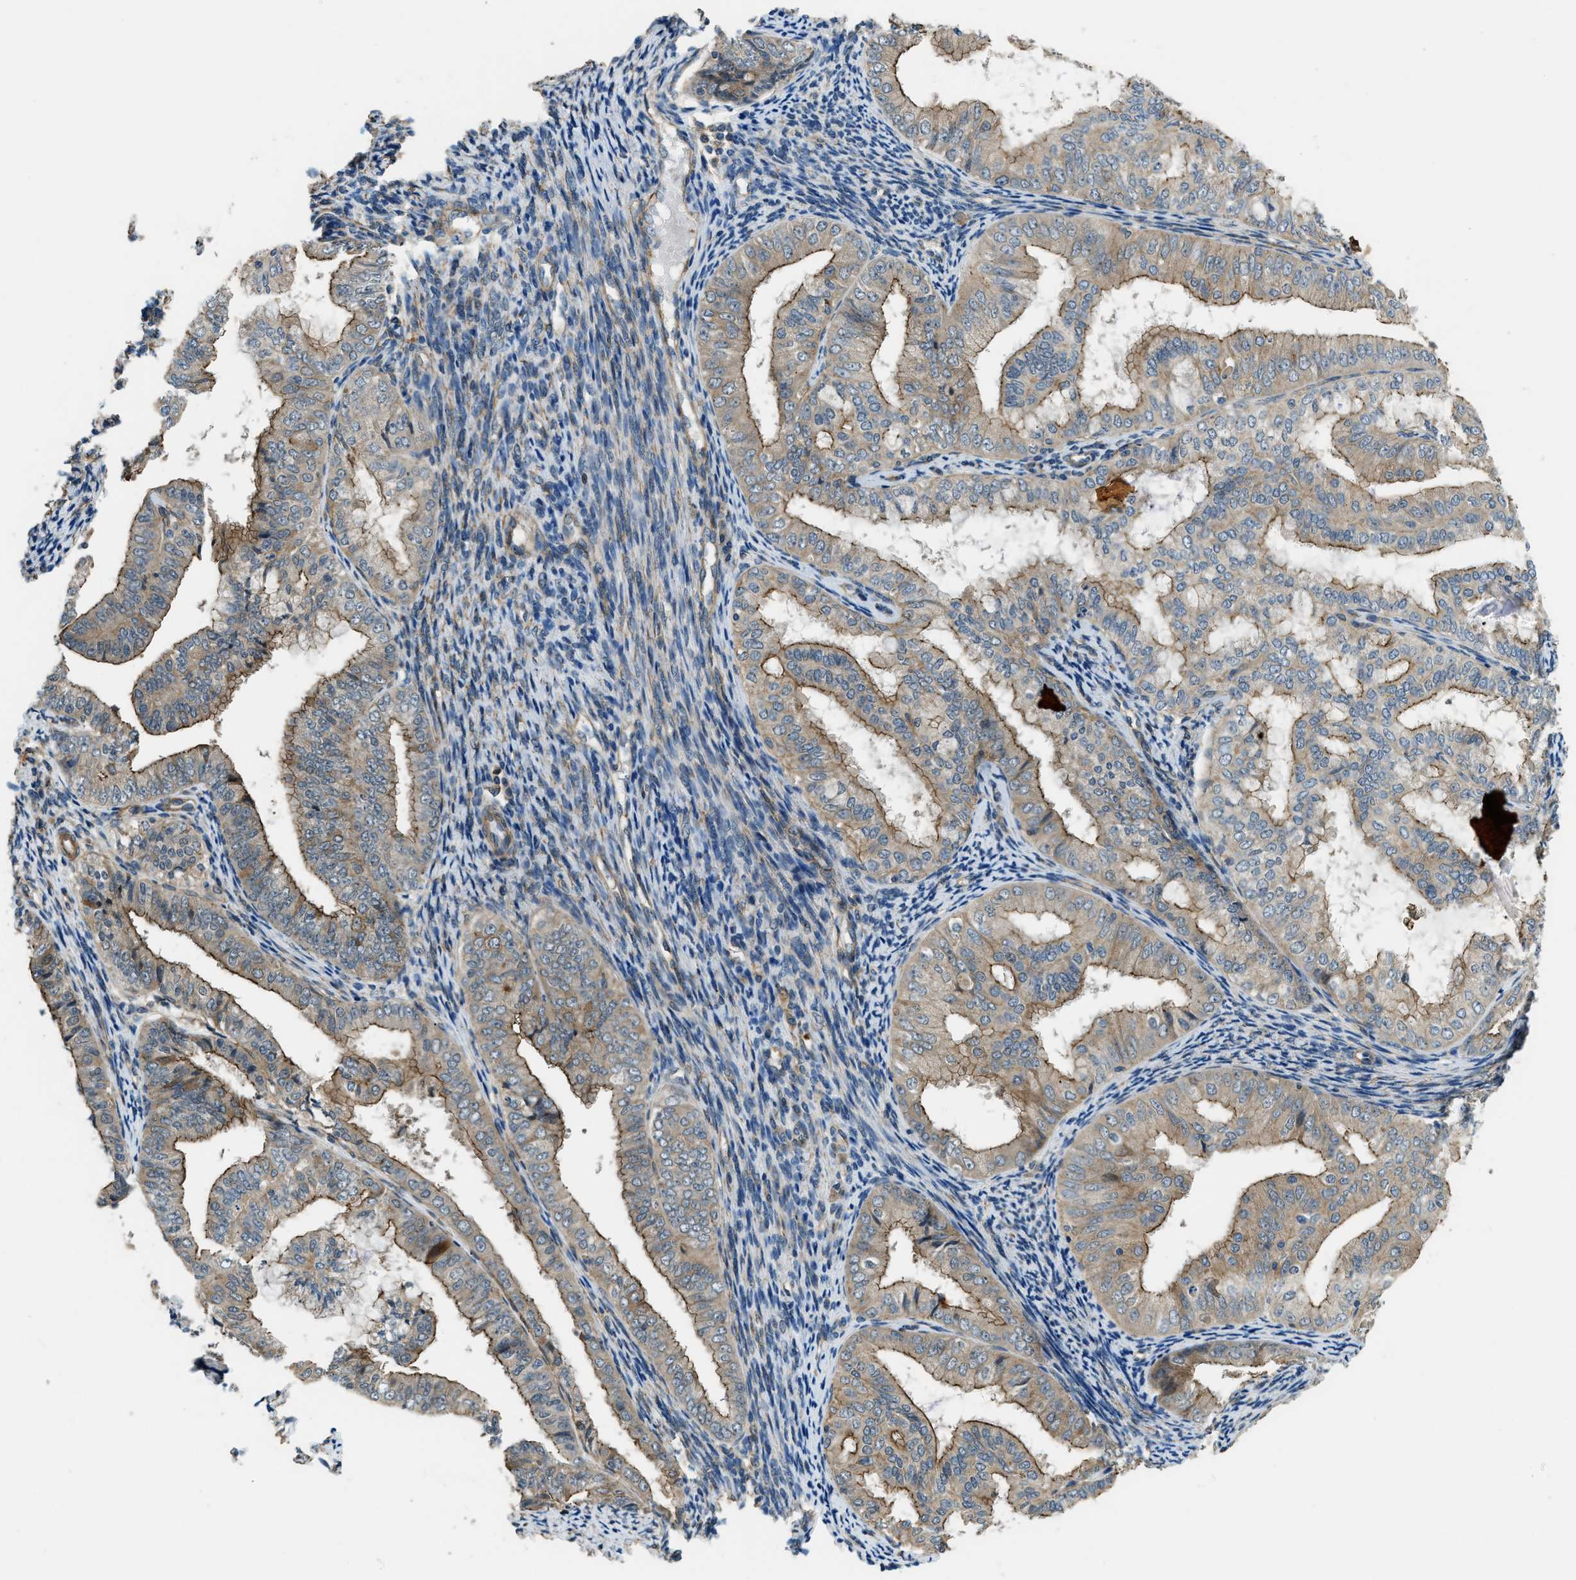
{"staining": {"intensity": "moderate", "quantity": ">75%", "location": "cytoplasmic/membranous"}, "tissue": "endometrial cancer", "cell_type": "Tumor cells", "image_type": "cancer", "snomed": [{"axis": "morphology", "description": "Adenocarcinoma, NOS"}, {"axis": "topography", "description": "Endometrium"}], "caption": "Immunohistochemical staining of endometrial adenocarcinoma shows medium levels of moderate cytoplasmic/membranous positivity in about >75% of tumor cells. The staining was performed using DAB, with brown indicating positive protein expression. Nuclei are stained blue with hematoxylin.", "gene": "CGN", "patient": {"sex": "female", "age": 63}}